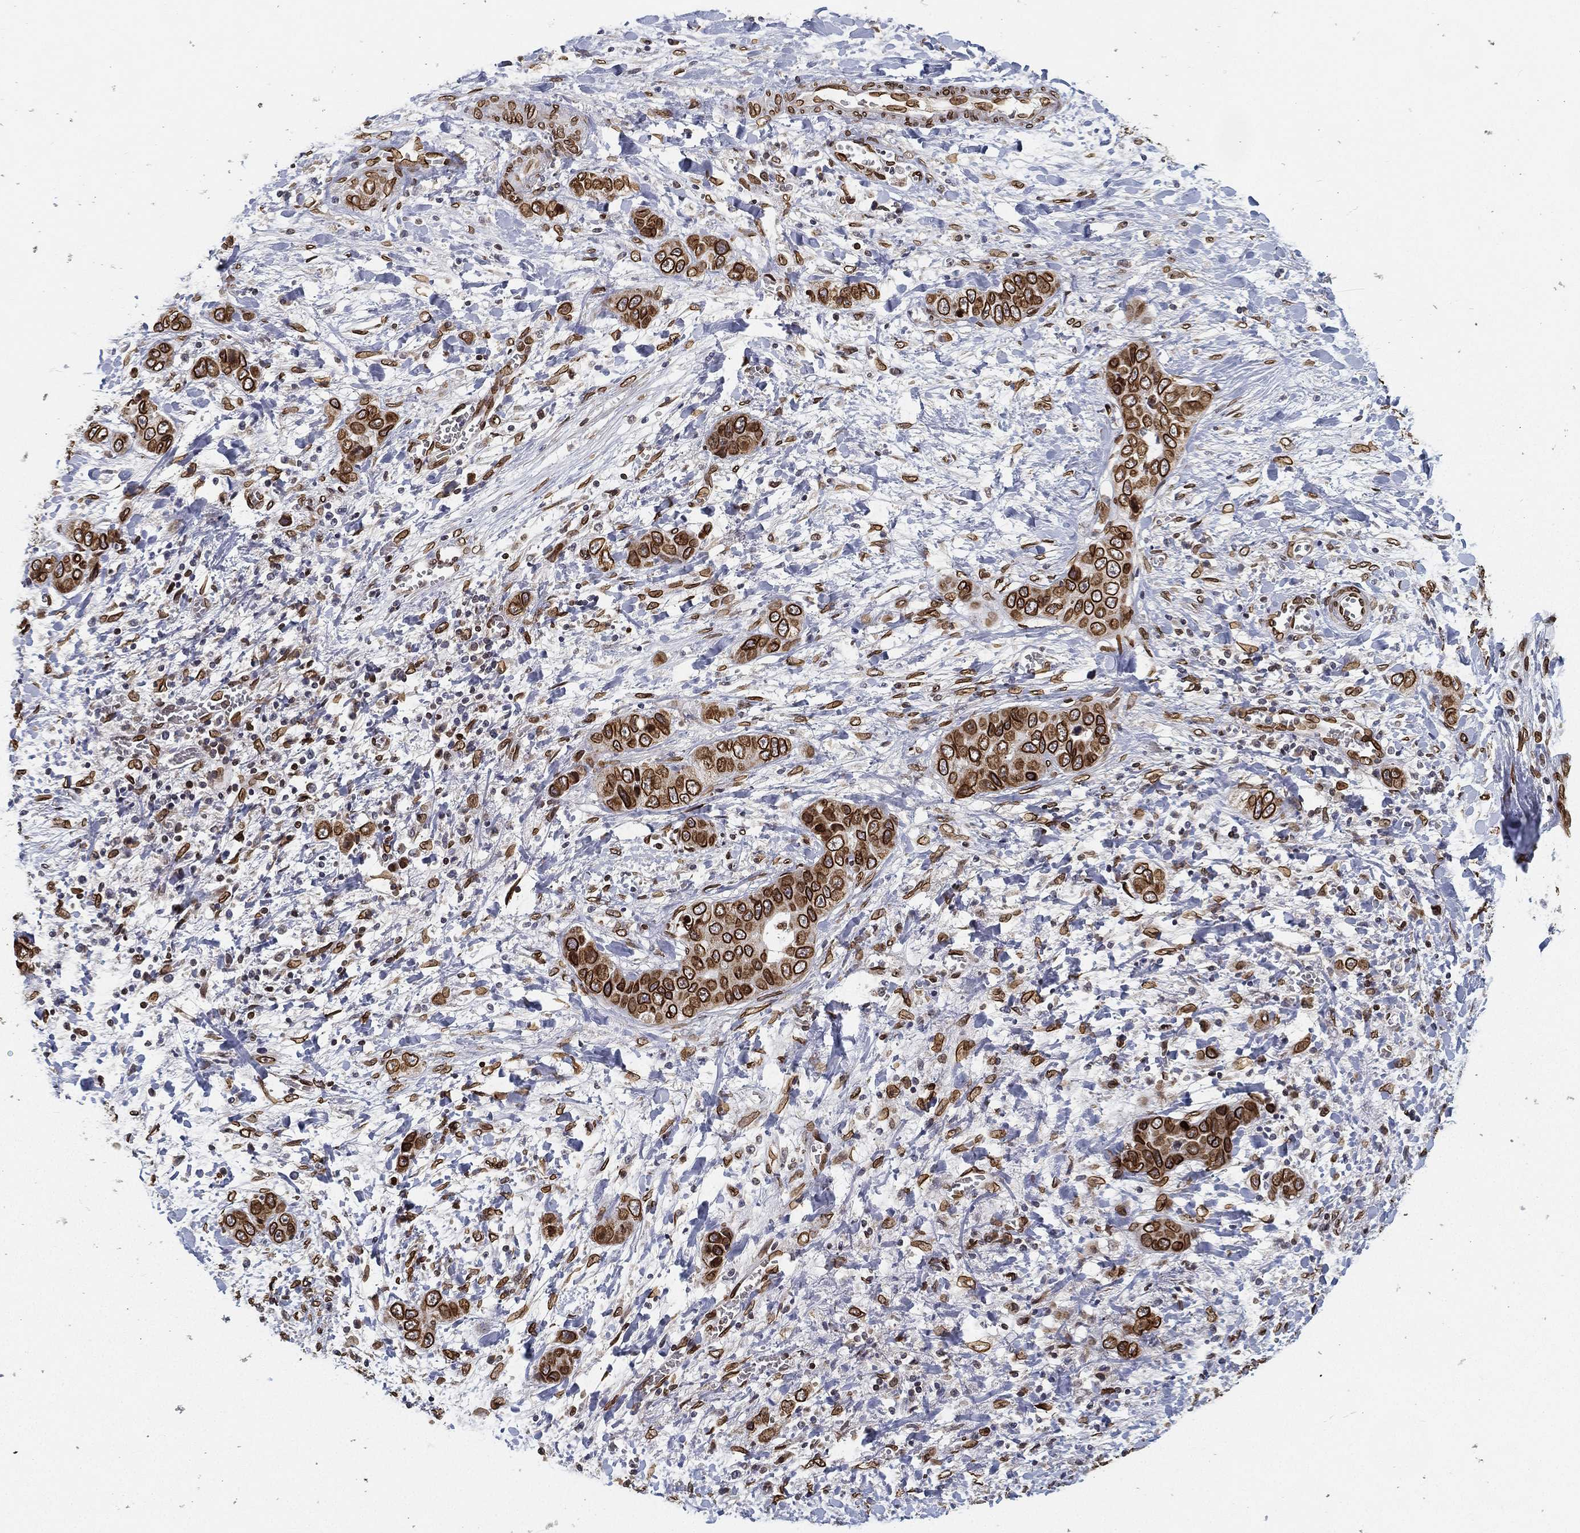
{"staining": {"intensity": "strong", "quantity": ">75%", "location": "cytoplasmic/membranous,nuclear"}, "tissue": "liver cancer", "cell_type": "Tumor cells", "image_type": "cancer", "snomed": [{"axis": "morphology", "description": "Cholangiocarcinoma"}, {"axis": "topography", "description": "Liver"}], "caption": "Immunohistochemical staining of human liver cholangiocarcinoma displays high levels of strong cytoplasmic/membranous and nuclear protein staining in approximately >75% of tumor cells. The protein is stained brown, and the nuclei are stained in blue (DAB (3,3'-diaminobenzidine) IHC with brightfield microscopy, high magnification).", "gene": "PALB2", "patient": {"sex": "female", "age": 52}}